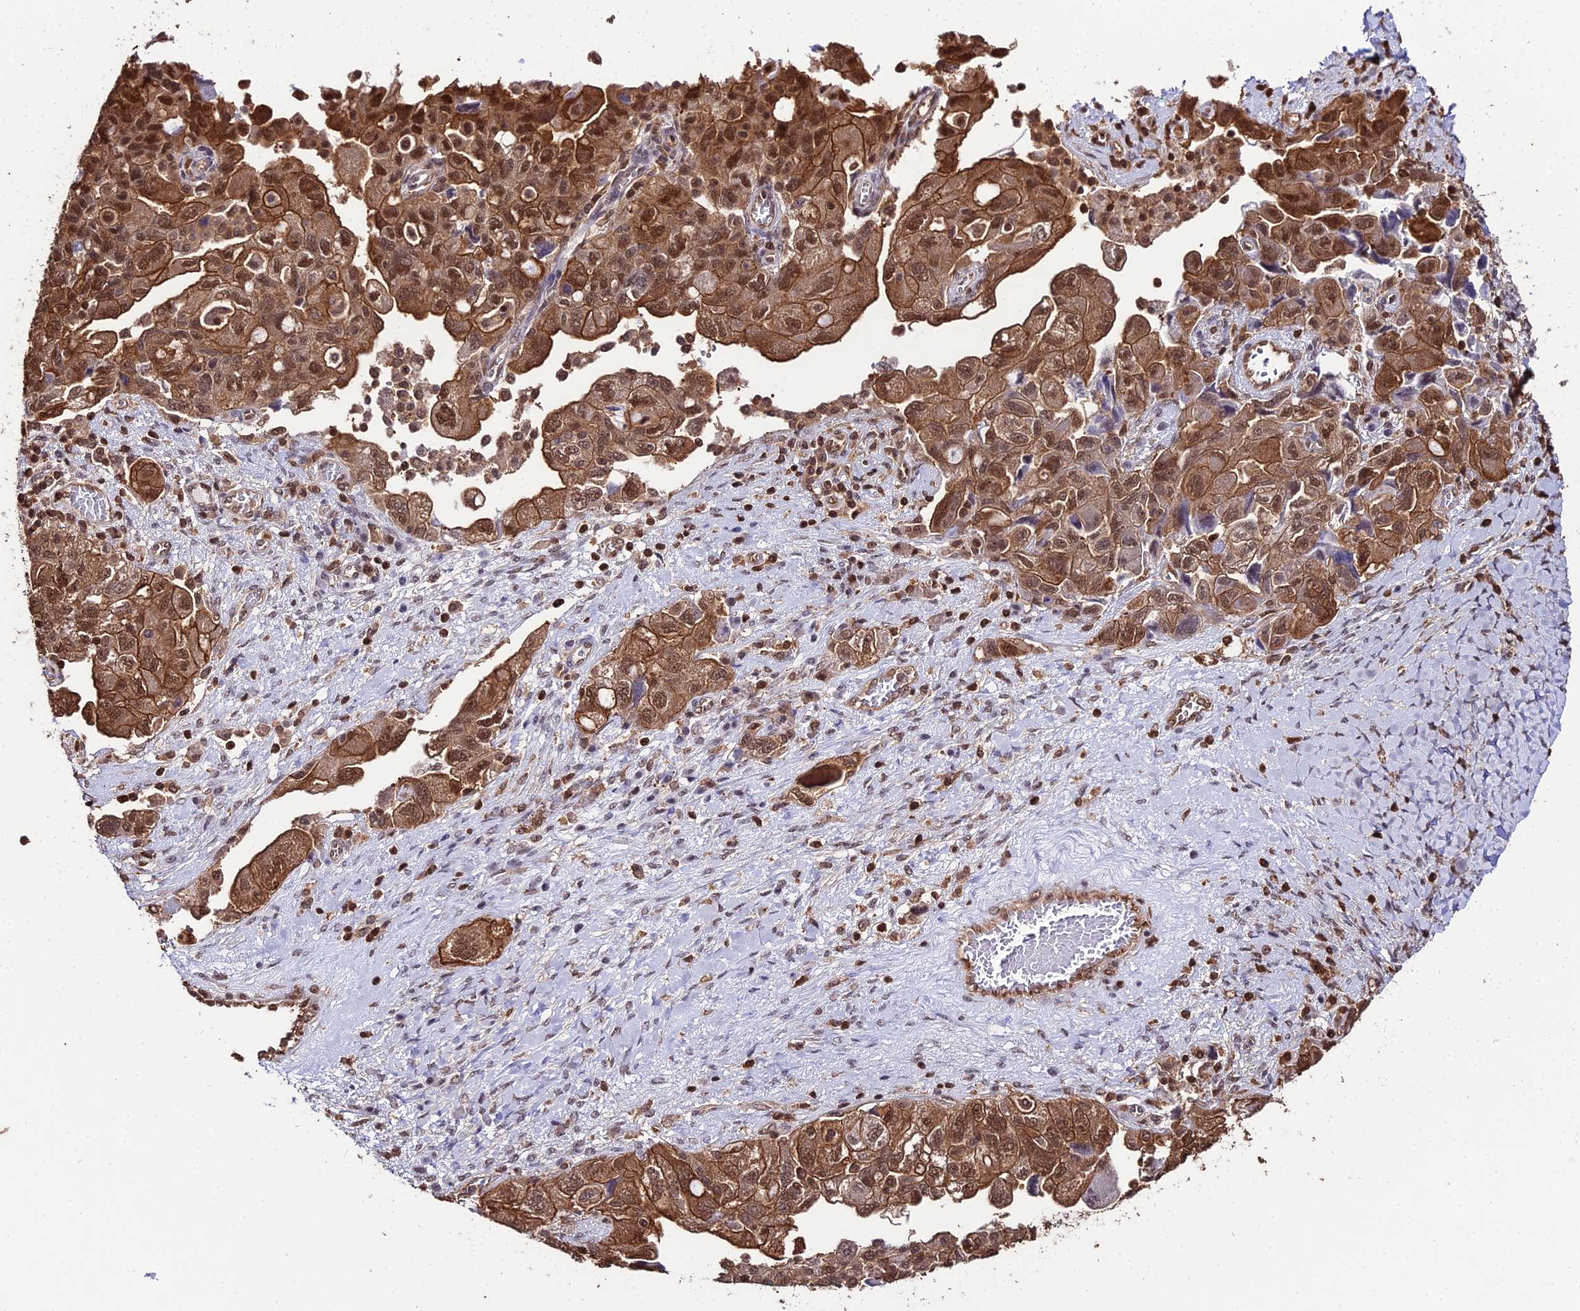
{"staining": {"intensity": "moderate", "quantity": ">75%", "location": "cytoplasmic/membranous,nuclear"}, "tissue": "ovarian cancer", "cell_type": "Tumor cells", "image_type": "cancer", "snomed": [{"axis": "morphology", "description": "Carcinoma, NOS"}, {"axis": "morphology", "description": "Cystadenocarcinoma, serous, NOS"}, {"axis": "topography", "description": "Ovary"}], "caption": "Protein staining of ovarian cancer (serous cystadenocarcinoma) tissue shows moderate cytoplasmic/membranous and nuclear positivity in about >75% of tumor cells.", "gene": "PPP4C", "patient": {"sex": "female", "age": 69}}